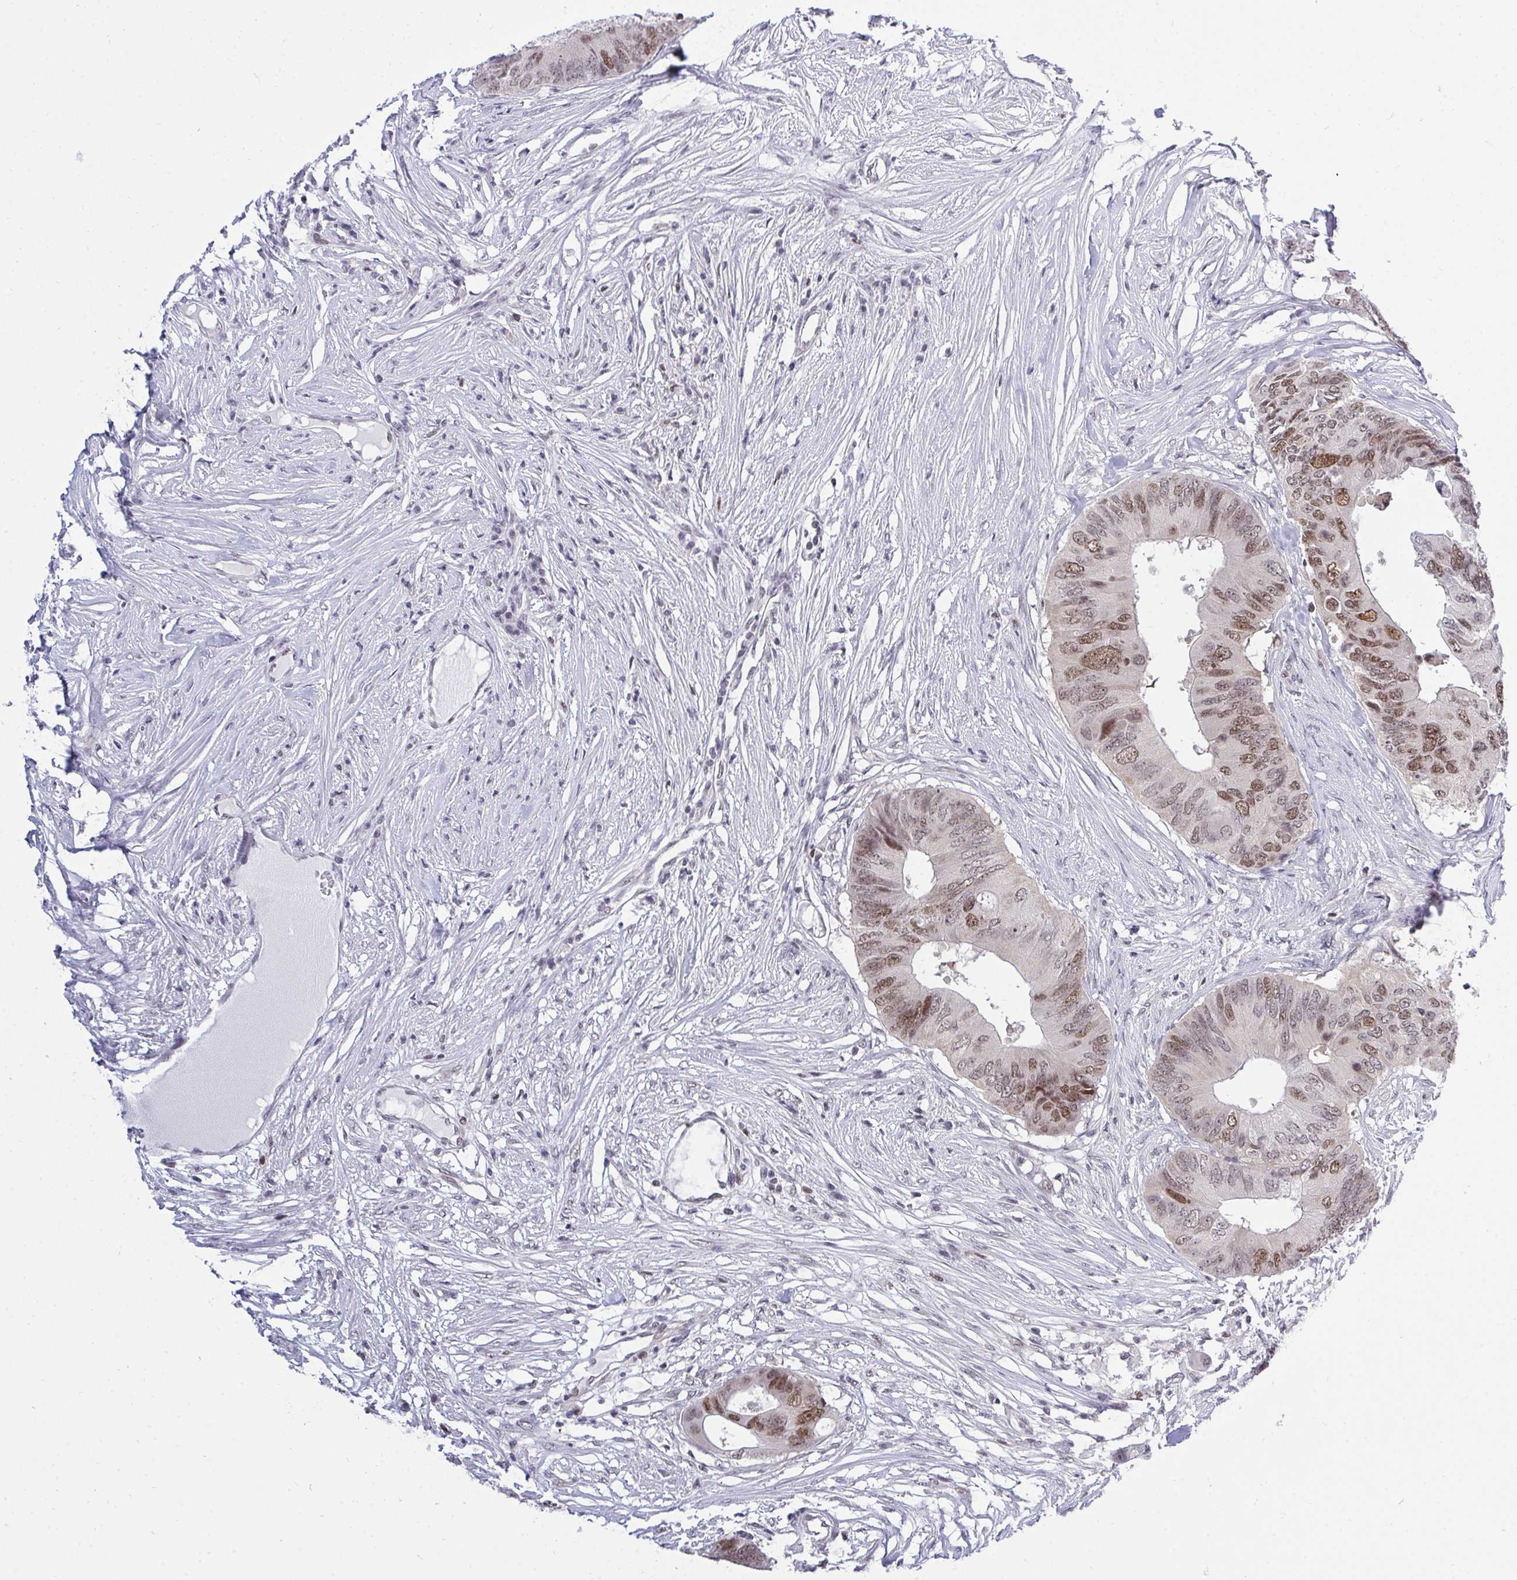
{"staining": {"intensity": "moderate", "quantity": "25%-75%", "location": "nuclear"}, "tissue": "colorectal cancer", "cell_type": "Tumor cells", "image_type": "cancer", "snomed": [{"axis": "morphology", "description": "Adenocarcinoma, NOS"}, {"axis": "topography", "description": "Colon"}], "caption": "DAB immunohistochemical staining of human adenocarcinoma (colorectal) demonstrates moderate nuclear protein staining in about 25%-75% of tumor cells.", "gene": "RFC4", "patient": {"sex": "male", "age": 71}}